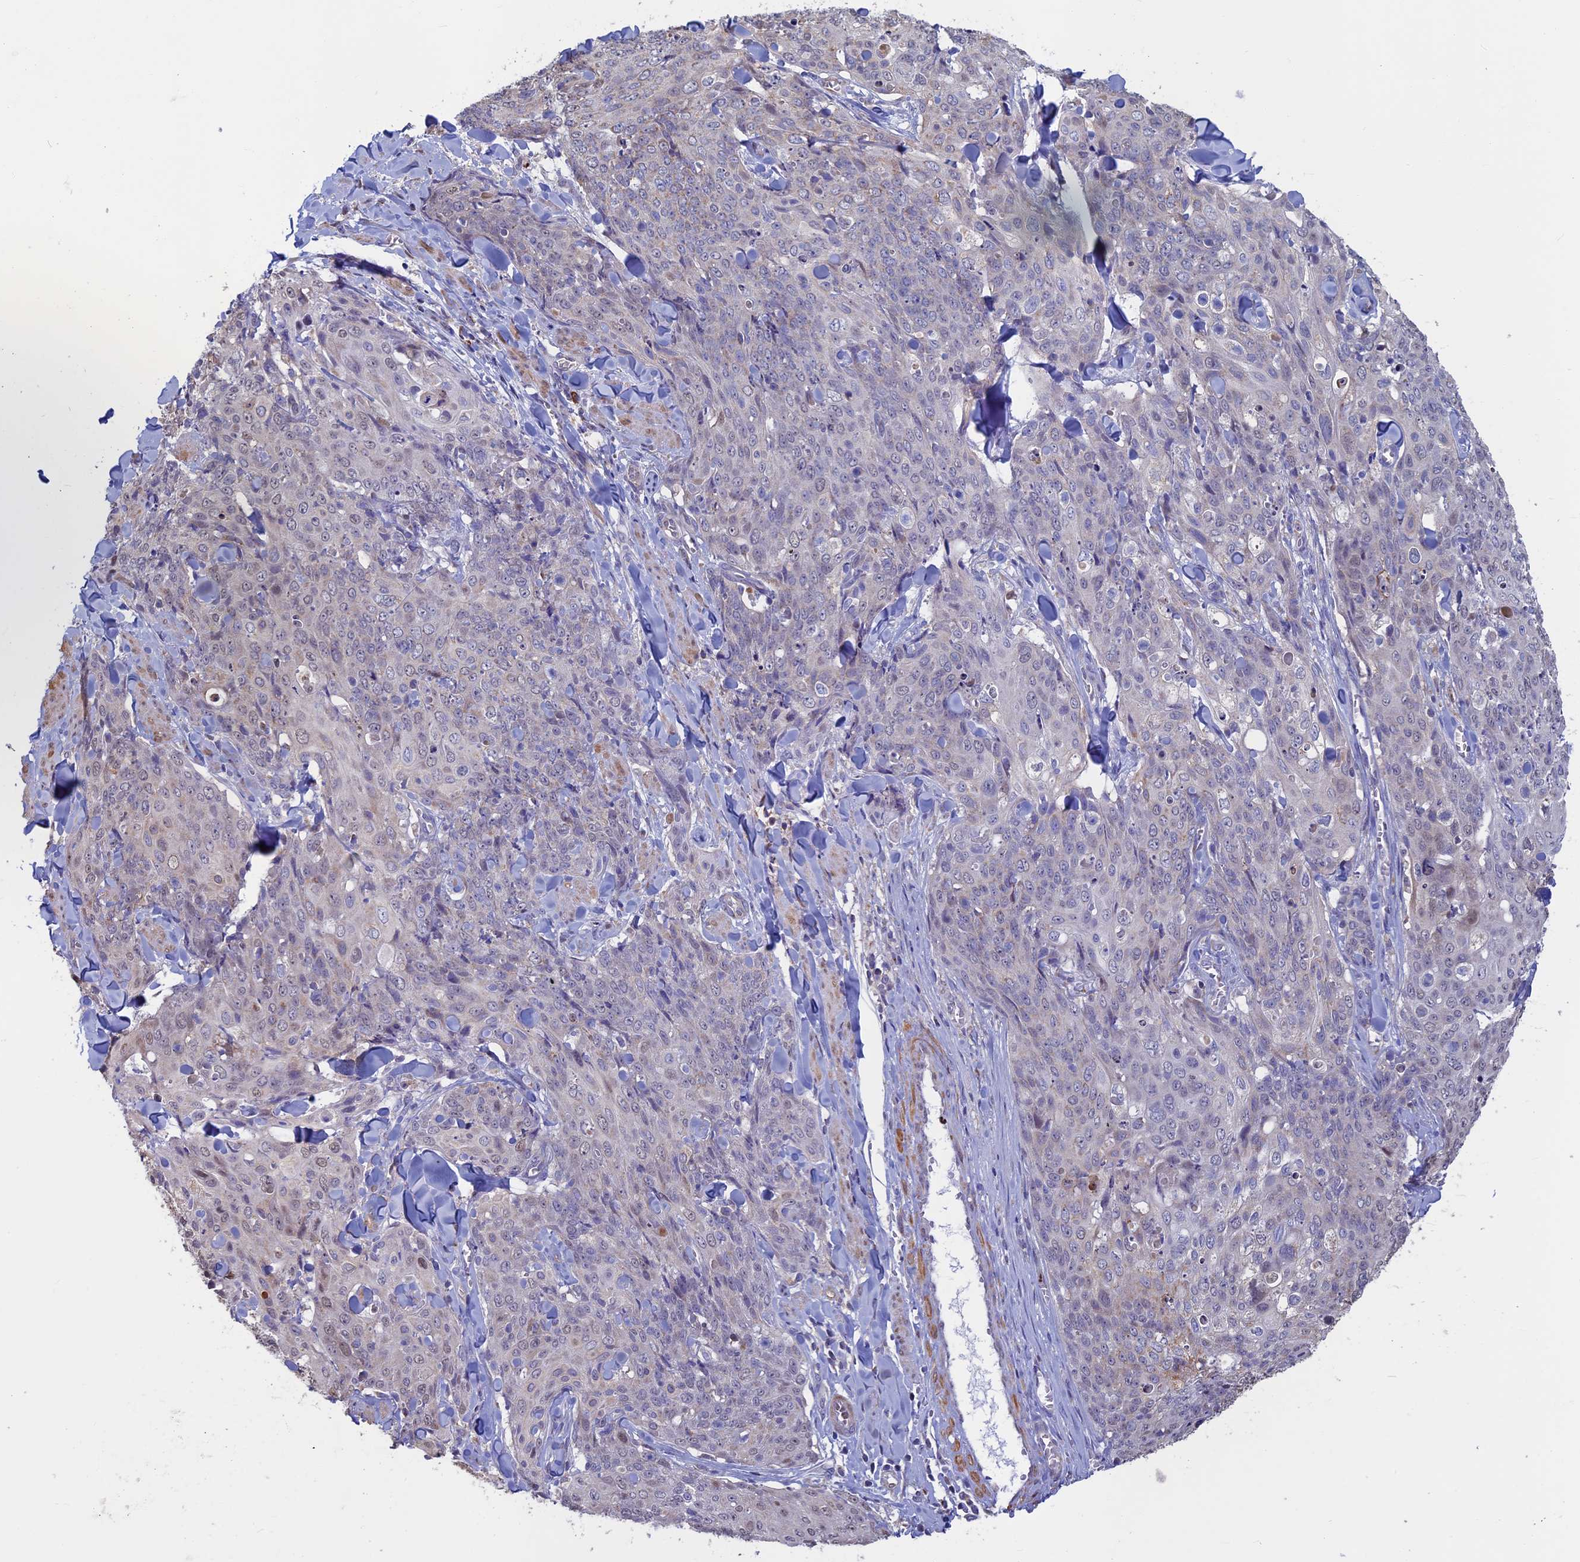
{"staining": {"intensity": "weak", "quantity": "<25%", "location": "nuclear"}, "tissue": "skin cancer", "cell_type": "Tumor cells", "image_type": "cancer", "snomed": [{"axis": "morphology", "description": "Squamous cell carcinoma, NOS"}, {"axis": "topography", "description": "Skin"}, {"axis": "topography", "description": "Vulva"}], "caption": "An image of human skin squamous cell carcinoma is negative for staining in tumor cells.", "gene": "ACSS1", "patient": {"sex": "female", "age": 85}}